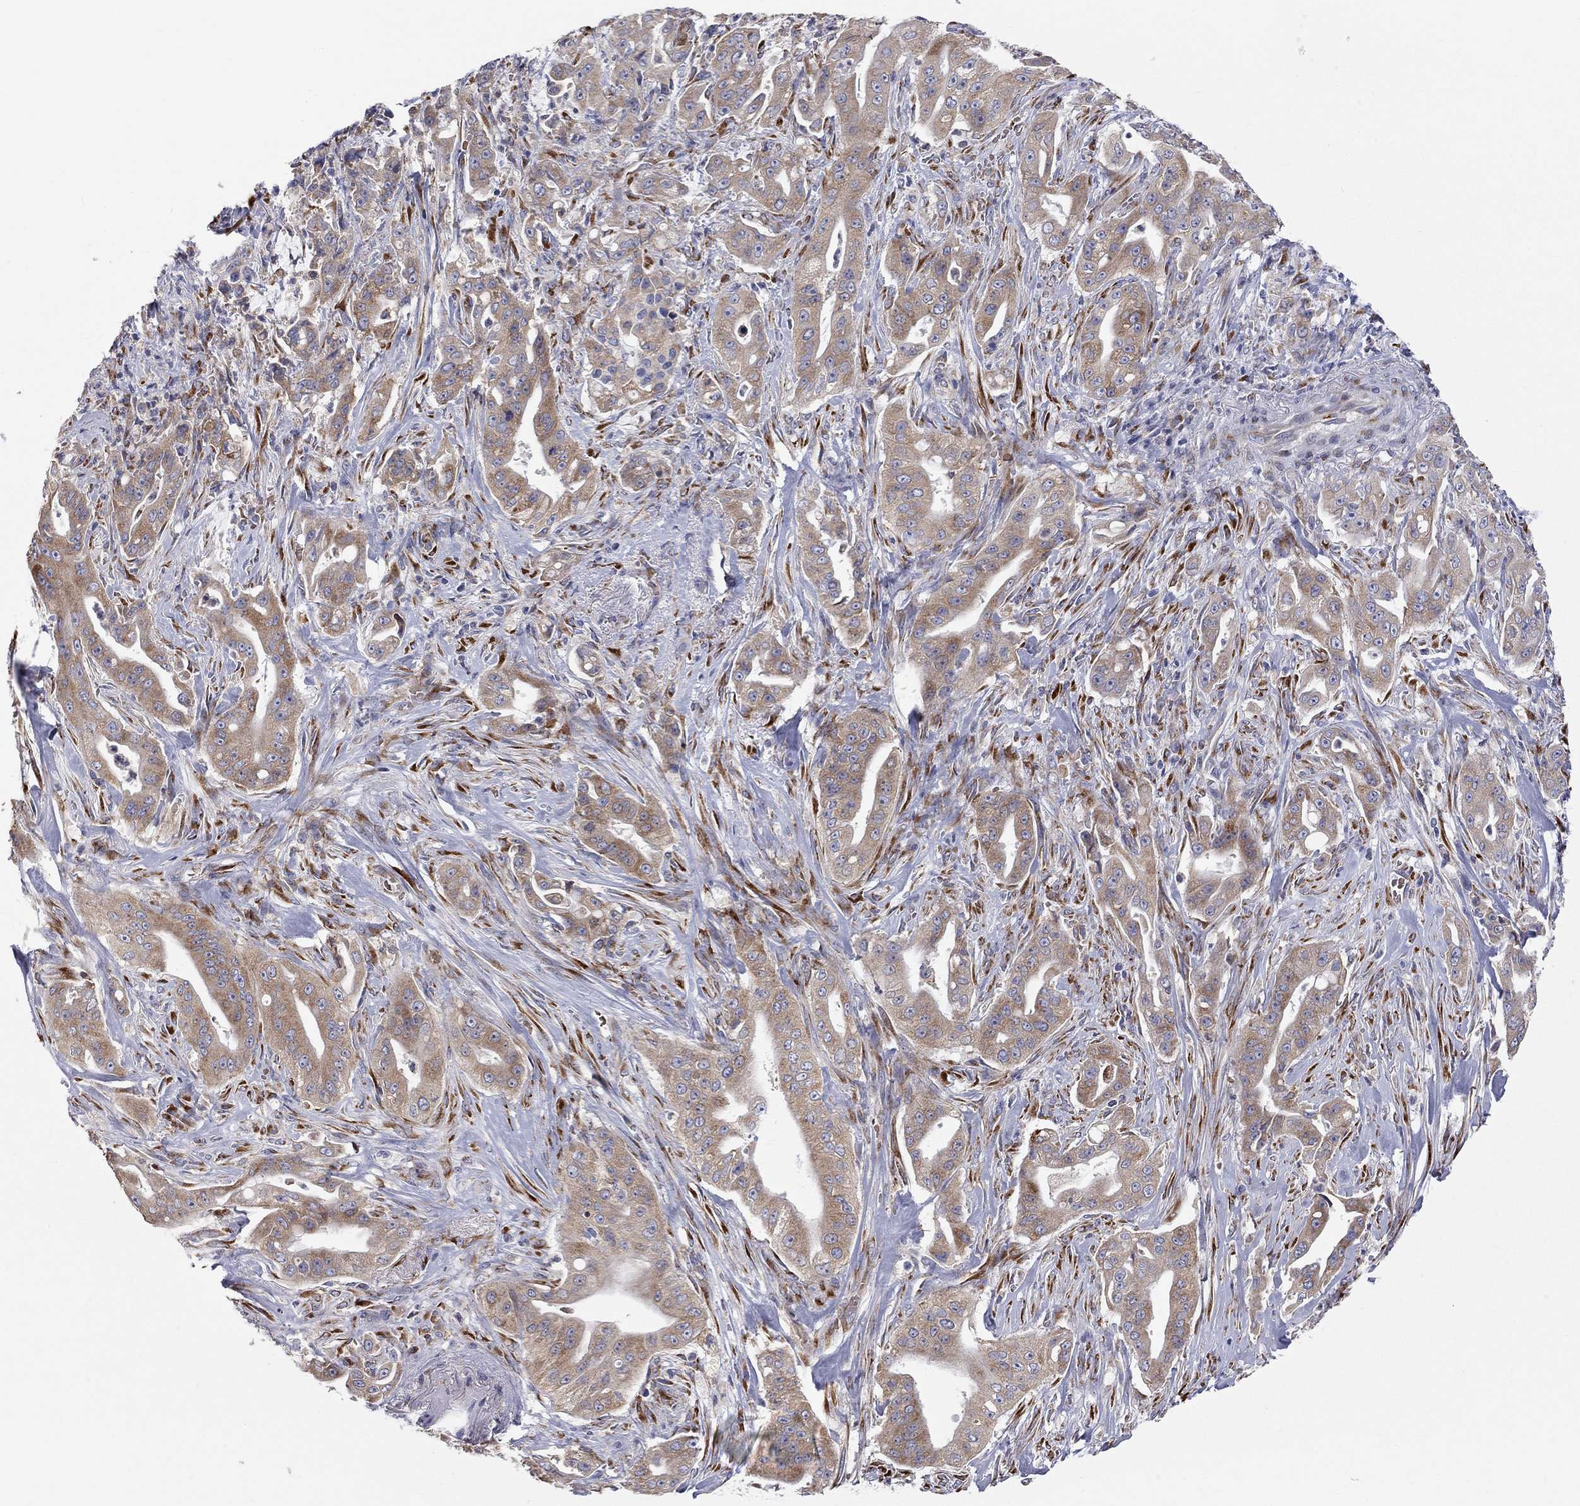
{"staining": {"intensity": "moderate", "quantity": ">75%", "location": "cytoplasmic/membranous"}, "tissue": "pancreatic cancer", "cell_type": "Tumor cells", "image_type": "cancer", "snomed": [{"axis": "morphology", "description": "Normal tissue, NOS"}, {"axis": "morphology", "description": "Inflammation, NOS"}, {"axis": "morphology", "description": "Adenocarcinoma, NOS"}, {"axis": "topography", "description": "Pancreas"}], "caption": "An immunohistochemistry histopathology image of tumor tissue is shown. Protein staining in brown shows moderate cytoplasmic/membranous positivity in pancreatic adenocarcinoma within tumor cells. (Brightfield microscopy of DAB IHC at high magnification).", "gene": "CASTOR1", "patient": {"sex": "male", "age": 57}}